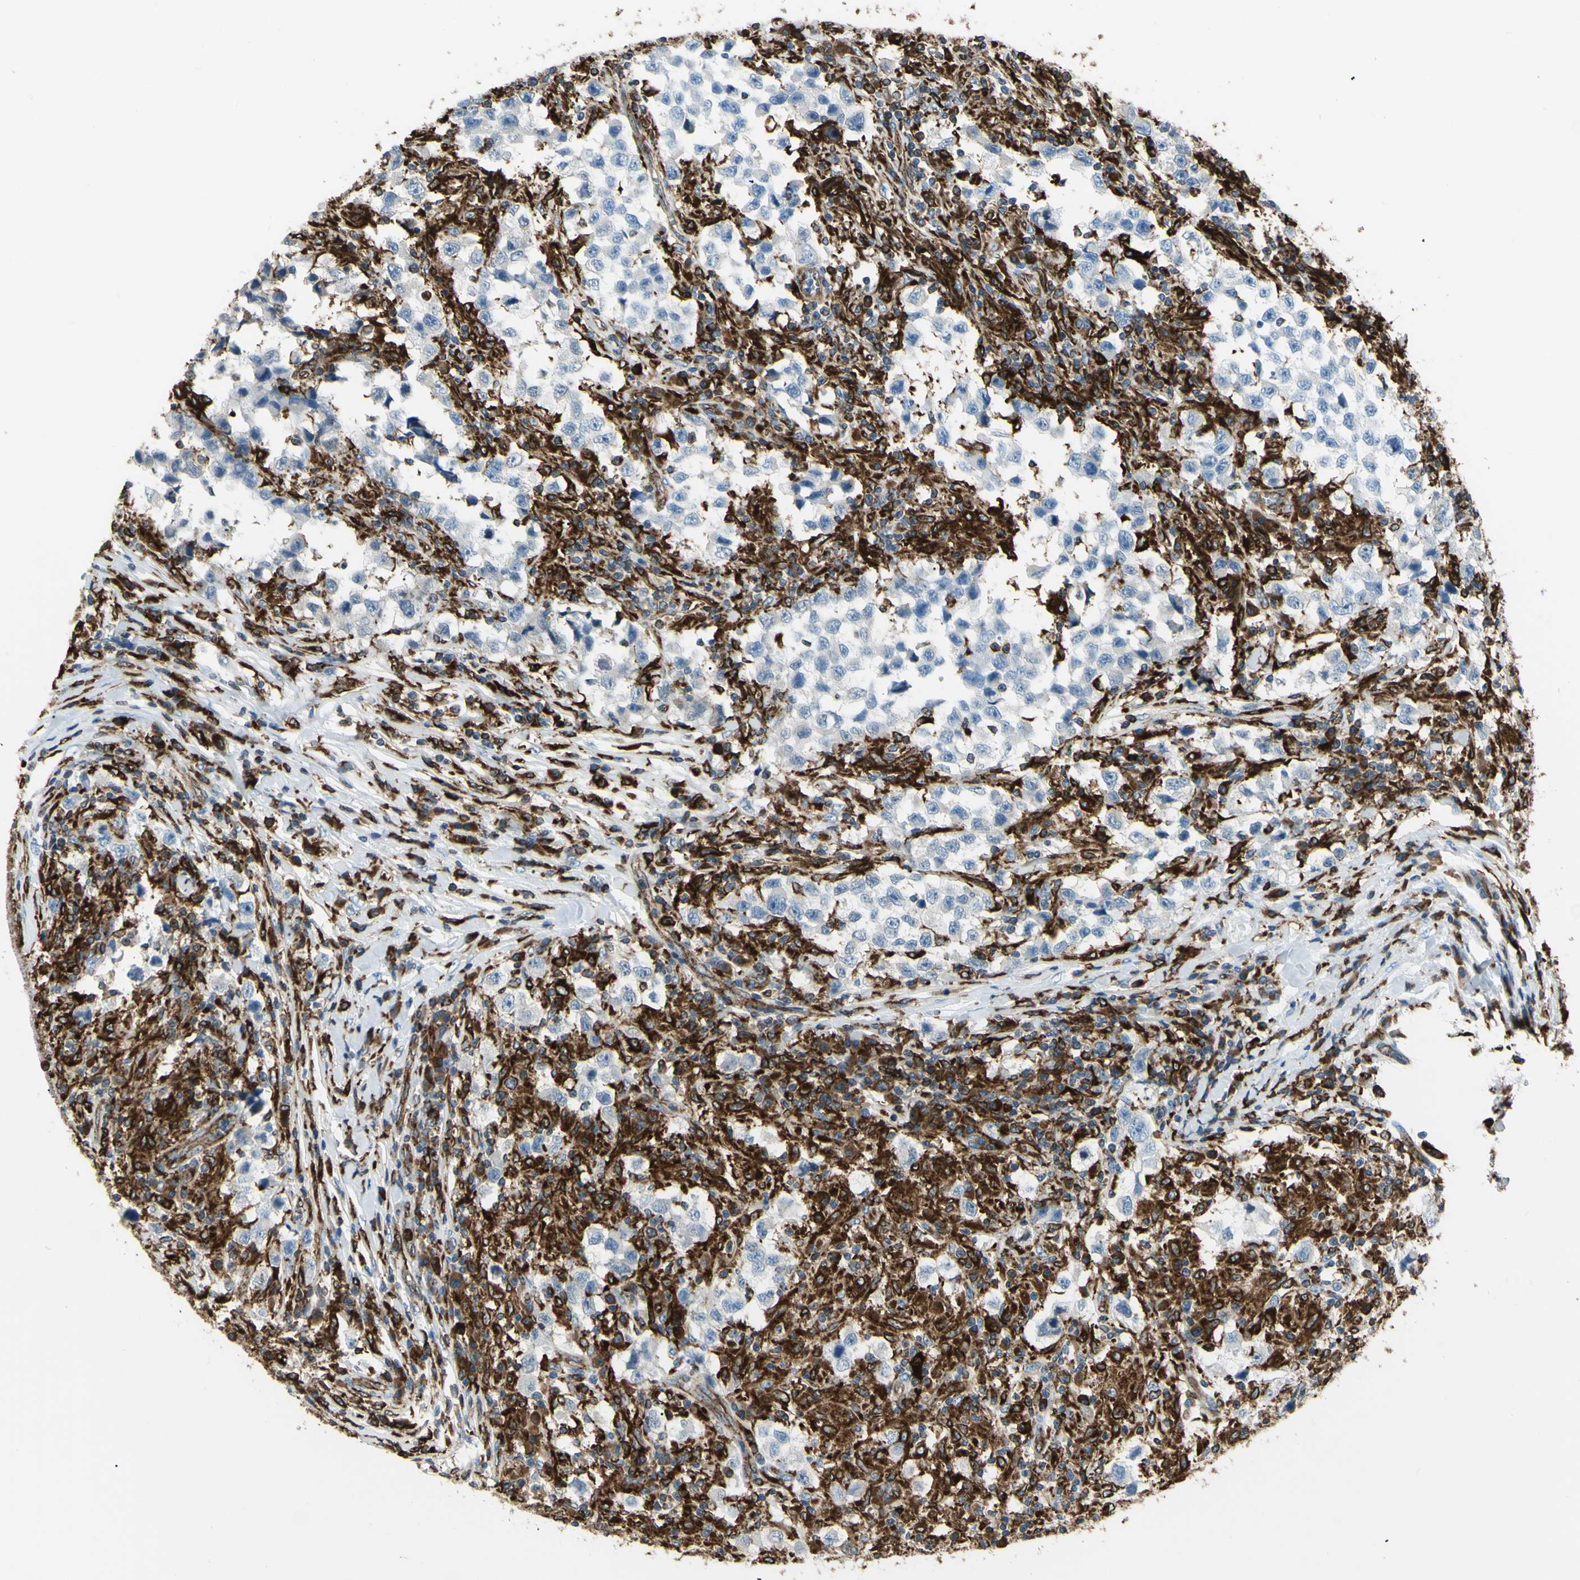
{"staining": {"intensity": "negative", "quantity": "none", "location": "none"}, "tissue": "testis cancer", "cell_type": "Tumor cells", "image_type": "cancer", "snomed": [{"axis": "morphology", "description": "Carcinoma, Embryonal, NOS"}, {"axis": "topography", "description": "Testis"}], "caption": "Immunohistochemistry (IHC) of human embryonal carcinoma (testis) reveals no expression in tumor cells.", "gene": "CD74", "patient": {"sex": "male", "age": 21}}